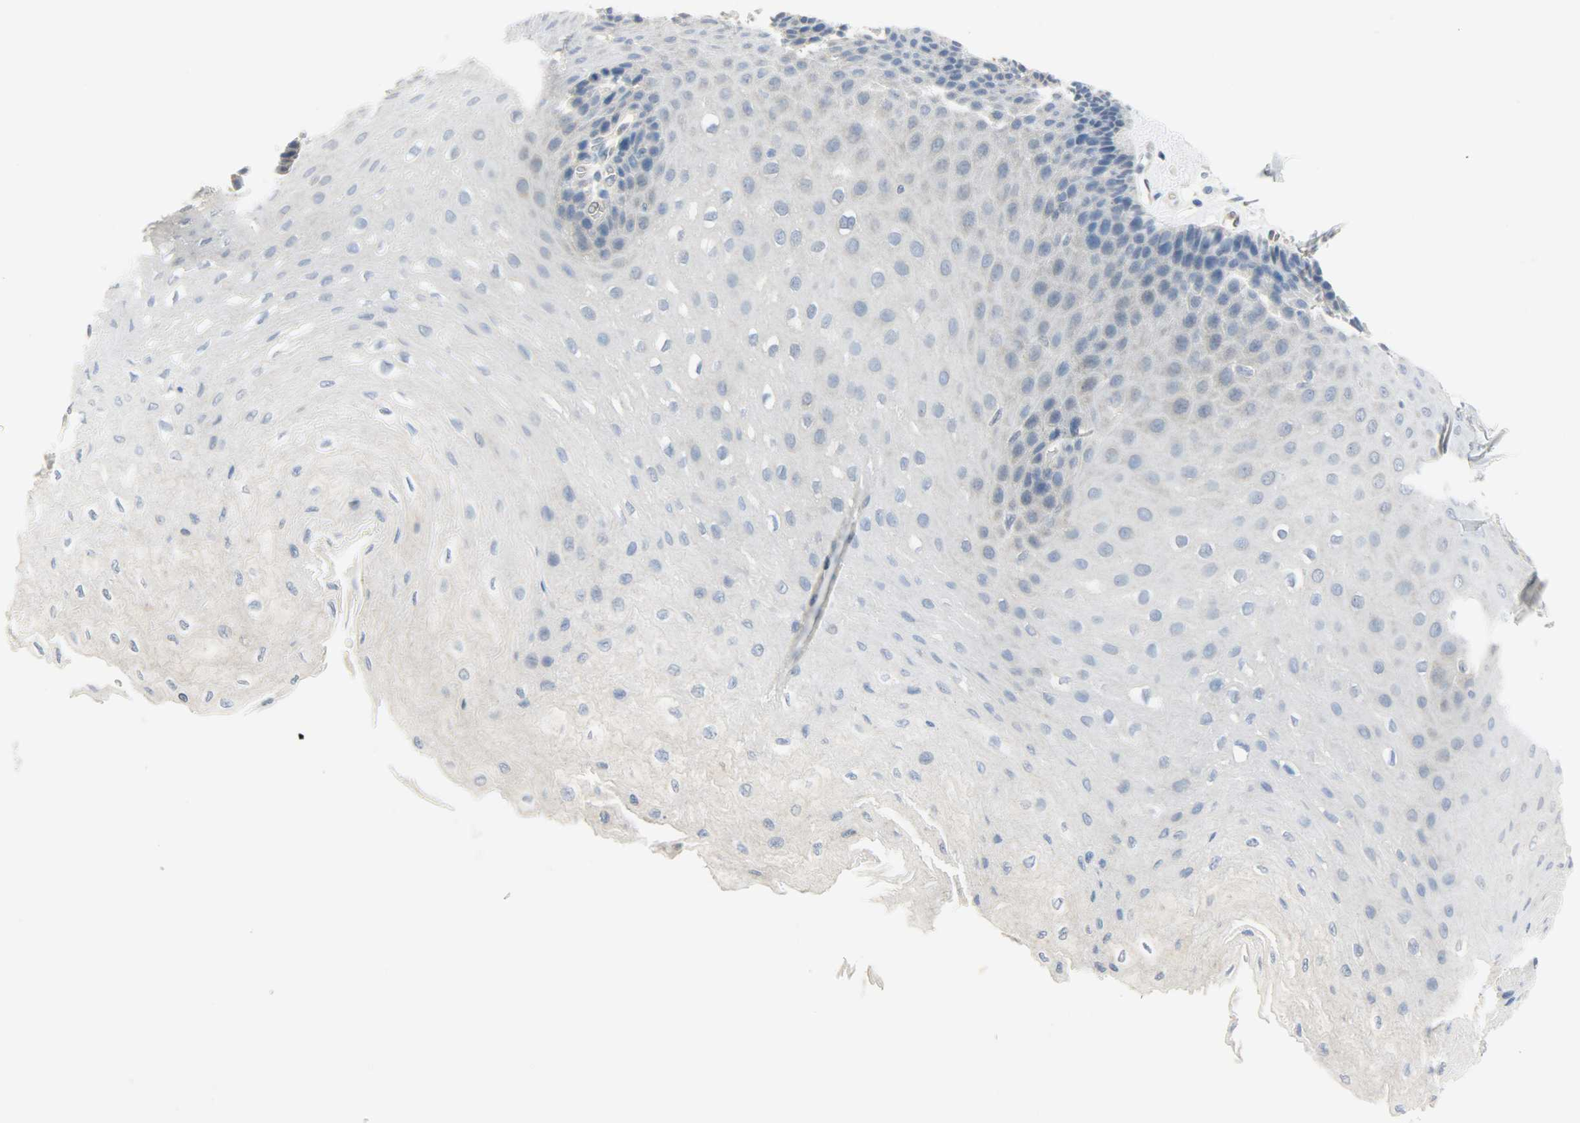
{"staining": {"intensity": "negative", "quantity": "none", "location": "none"}, "tissue": "esophagus", "cell_type": "Squamous epithelial cells", "image_type": "normal", "snomed": [{"axis": "morphology", "description": "Normal tissue, NOS"}, {"axis": "topography", "description": "Esophagus"}], "caption": "This is a histopathology image of IHC staining of unremarkable esophagus, which shows no expression in squamous epithelial cells.", "gene": "FKBP1A", "patient": {"sex": "female", "age": 72}}